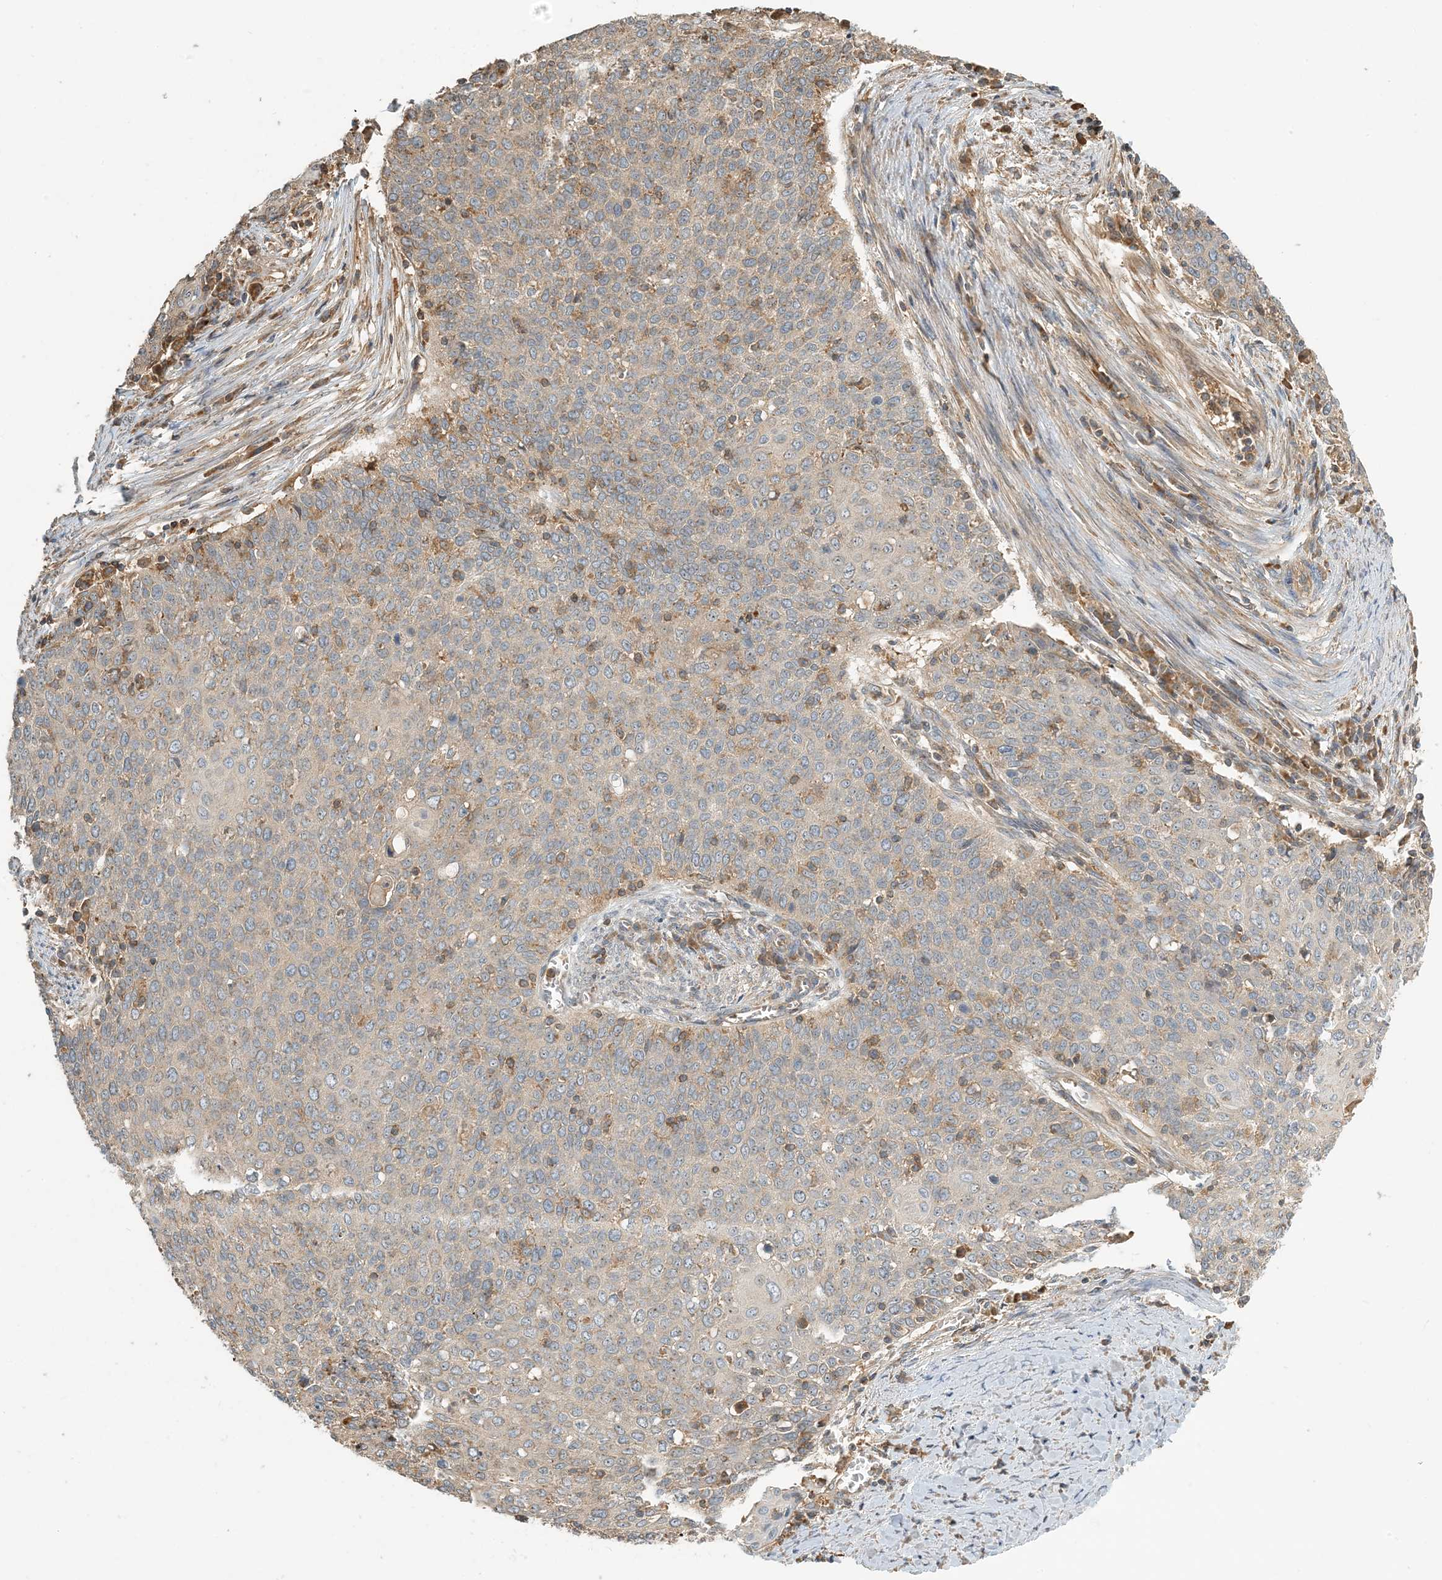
{"staining": {"intensity": "weak", "quantity": "25%-75%", "location": "cytoplasmic/membranous"}, "tissue": "cervical cancer", "cell_type": "Tumor cells", "image_type": "cancer", "snomed": [{"axis": "morphology", "description": "Squamous cell carcinoma, NOS"}, {"axis": "topography", "description": "Cervix"}], "caption": "Human cervical cancer (squamous cell carcinoma) stained with a brown dye shows weak cytoplasmic/membranous positive positivity in about 25%-75% of tumor cells.", "gene": "COLEC11", "patient": {"sex": "female", "age": 39}}